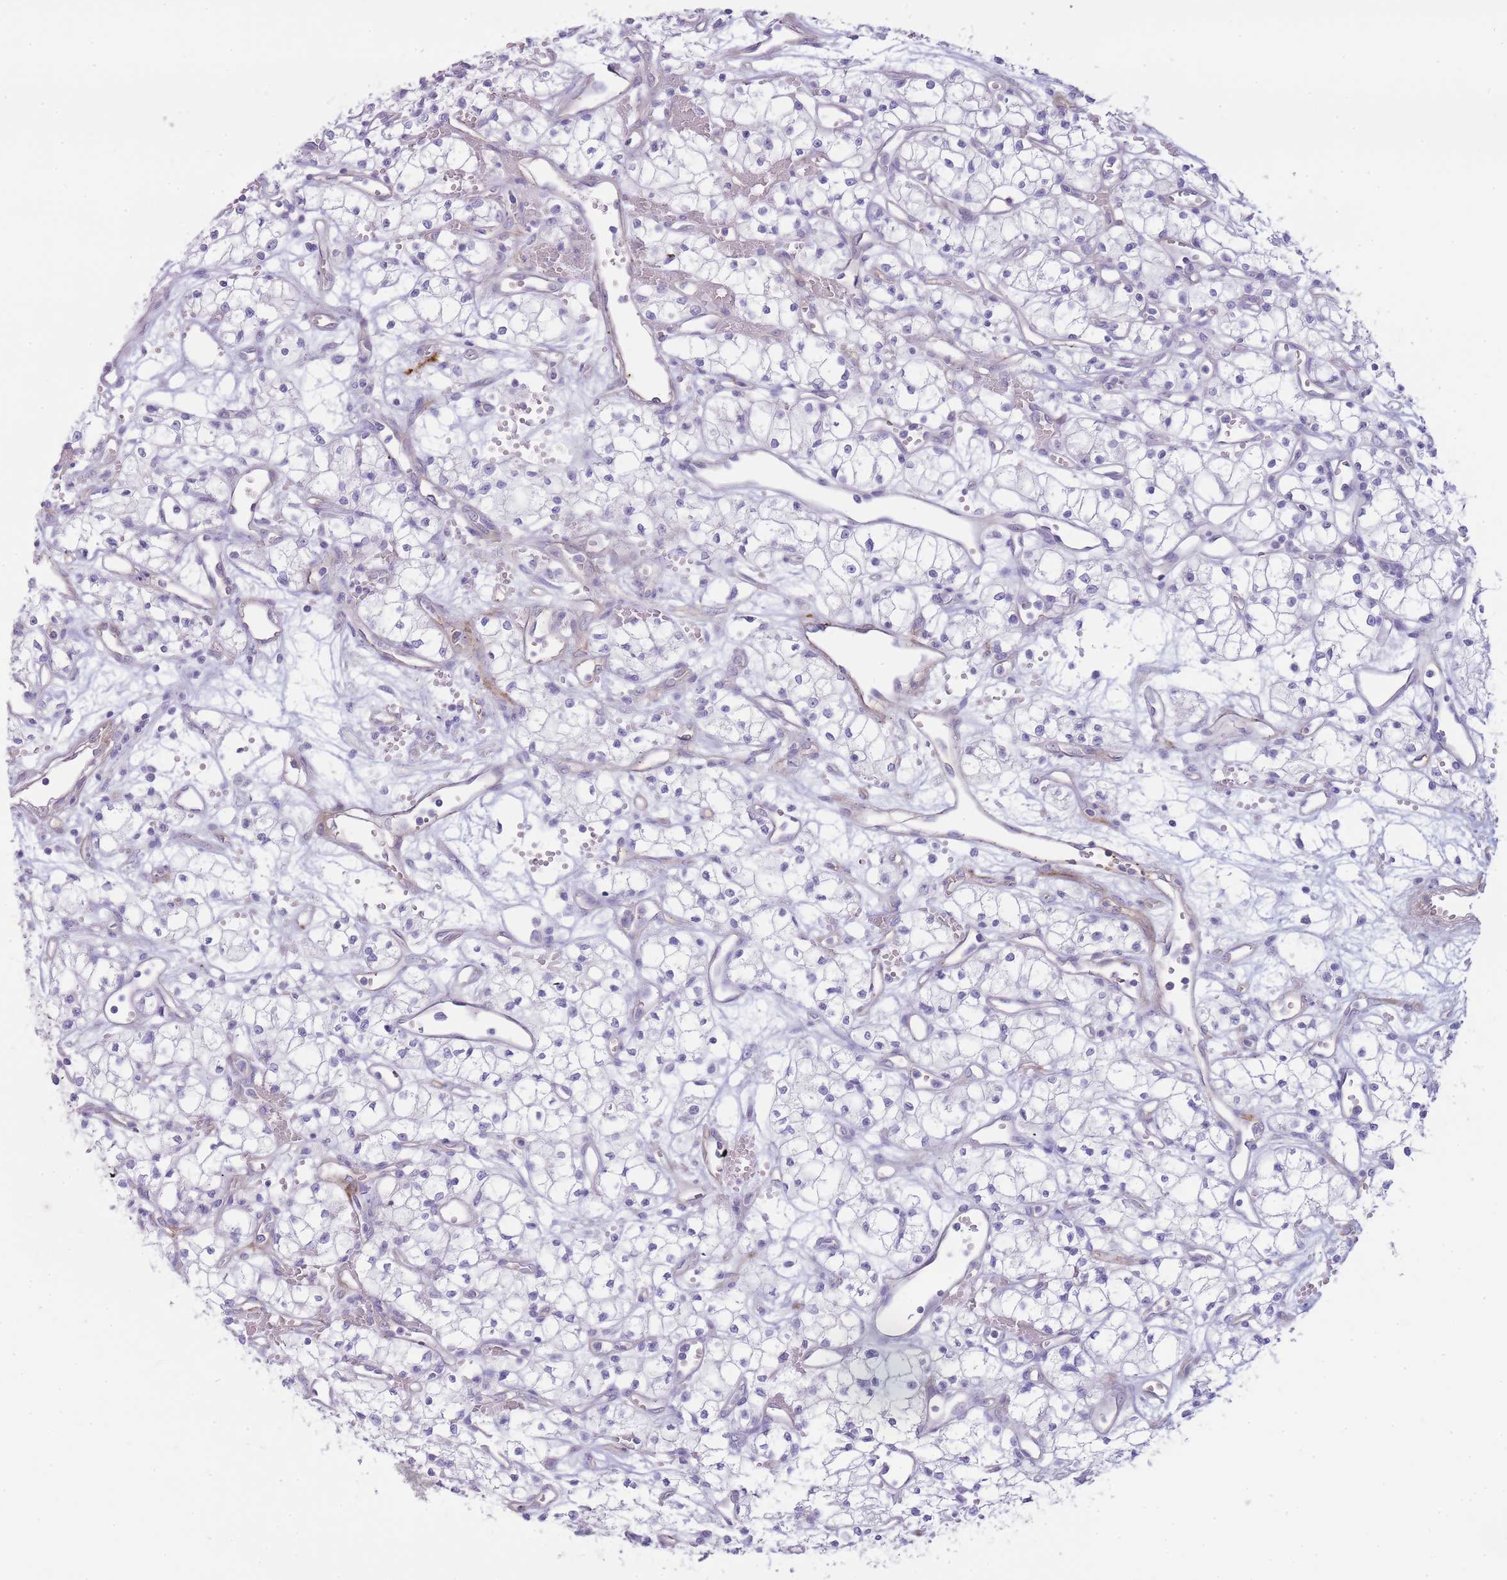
{"staining": {"intensity": "negative", "quantity": "none", "location": "none"}, "tissue": "renal cancer", "cell_type": "Tumor cells", "image_type": "cancer", "snomed": [{"axis": "morphology", "description": "Adenocarcinoma, NOS"}, {"axis": "topography", "description": "Kidney"}], "caption": "Histopathology image shows no significant protein positivity in tumor cells of renal cancer.", "gene": "UTP14A", "patient": {"sex": "male", "age": 59}}